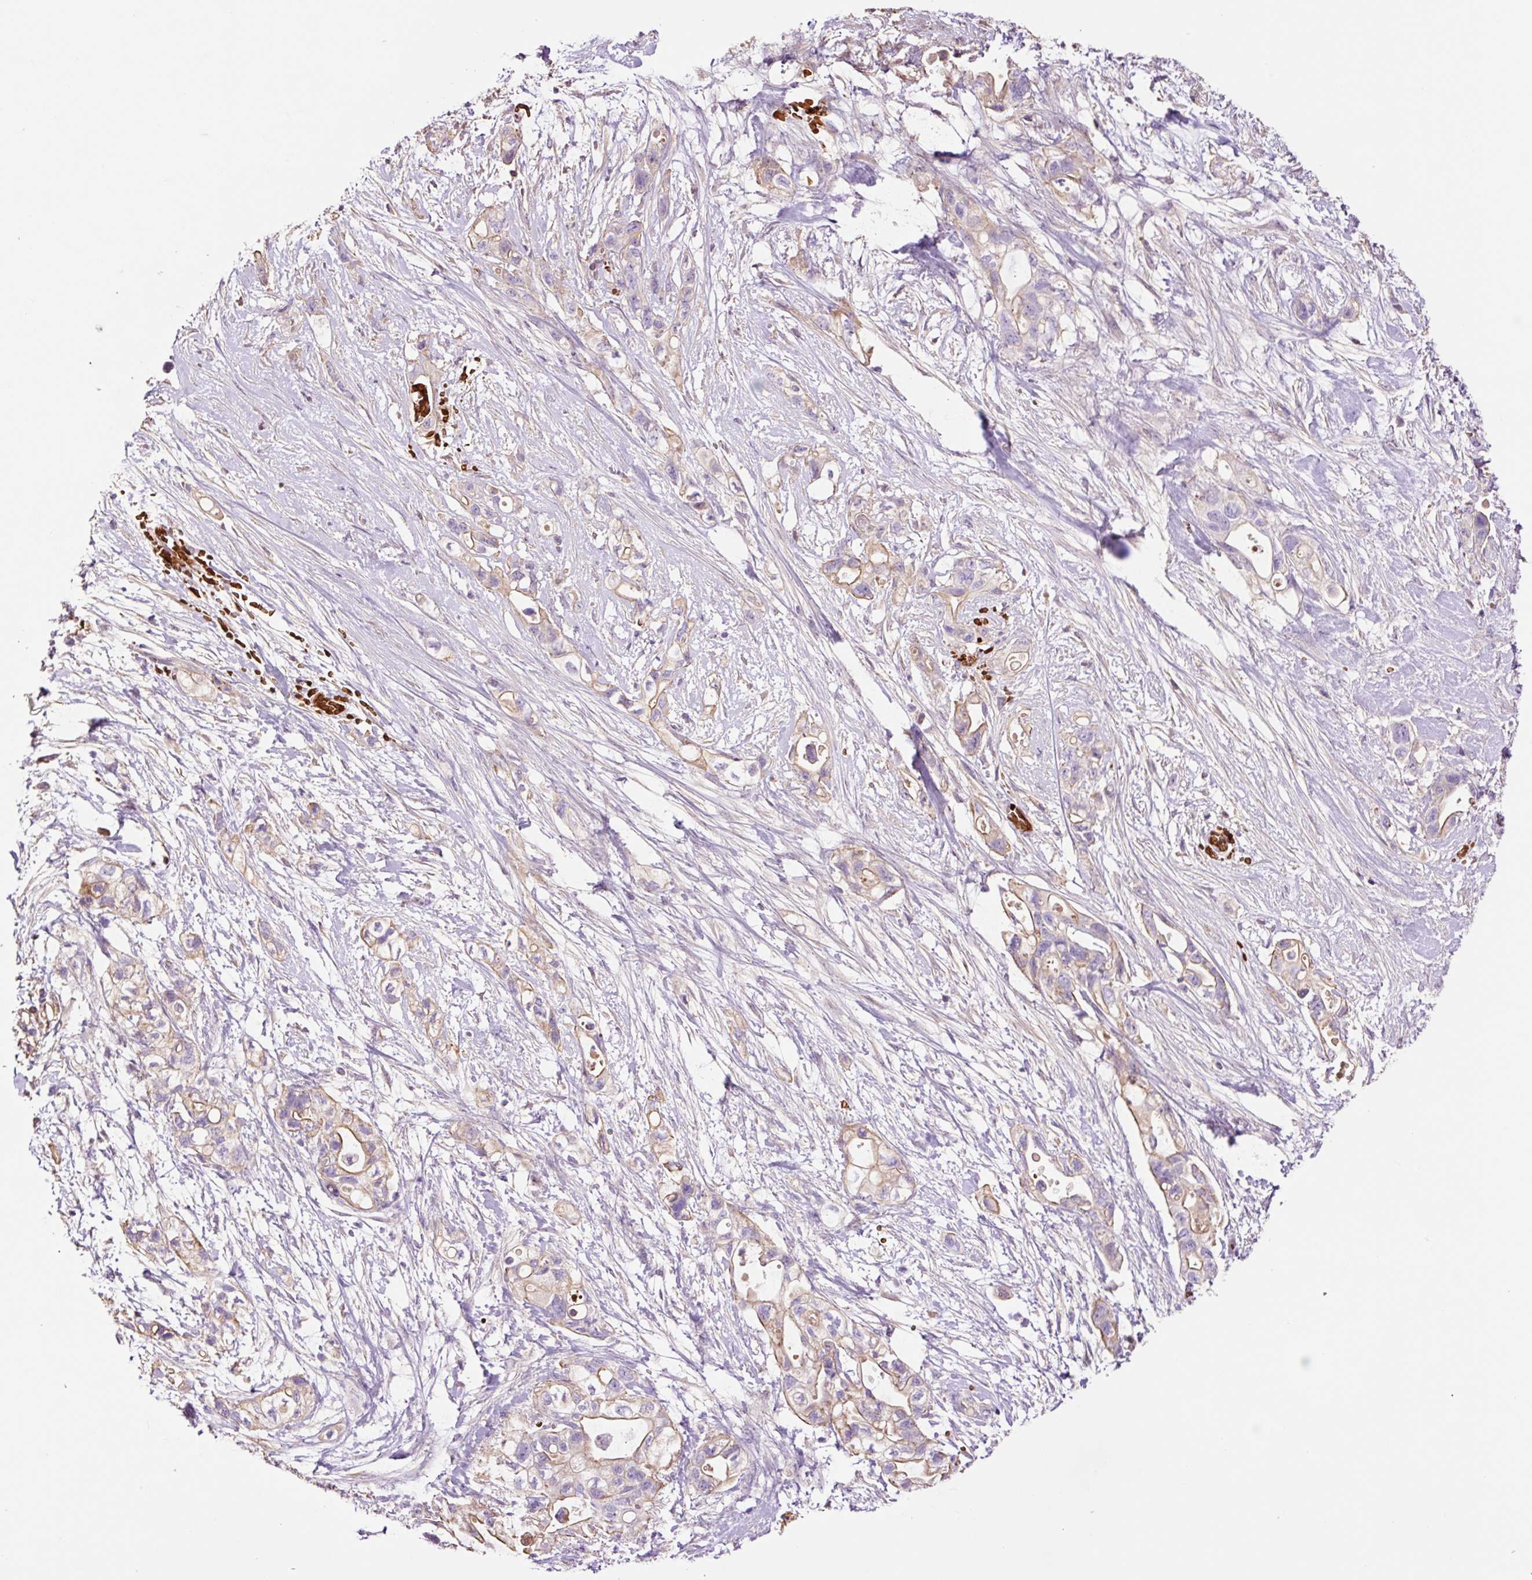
{"staining": {"intensity": "moderate", "quantity": "25%-75%", "location": "cytoplasmic/membranous"}, "tissue": "pancreatic cancer", "cell_type": "Tumor cells", "image_type": "cancer", "snomed": [{"axis": "morphology", "description": "Adenocarcinoma, NOS"}, {"axis": "topography", "description": "Pancreas"}], "caption": "Brown immunohistochemical staining in human adenocarcinoma (pancreatic) displays moderate cytoplasmic/membranous staining in approximately 25%-75% of tumor cells.", "gene": "TMEM235", "patient": {"sex": "female", "age": 72}}